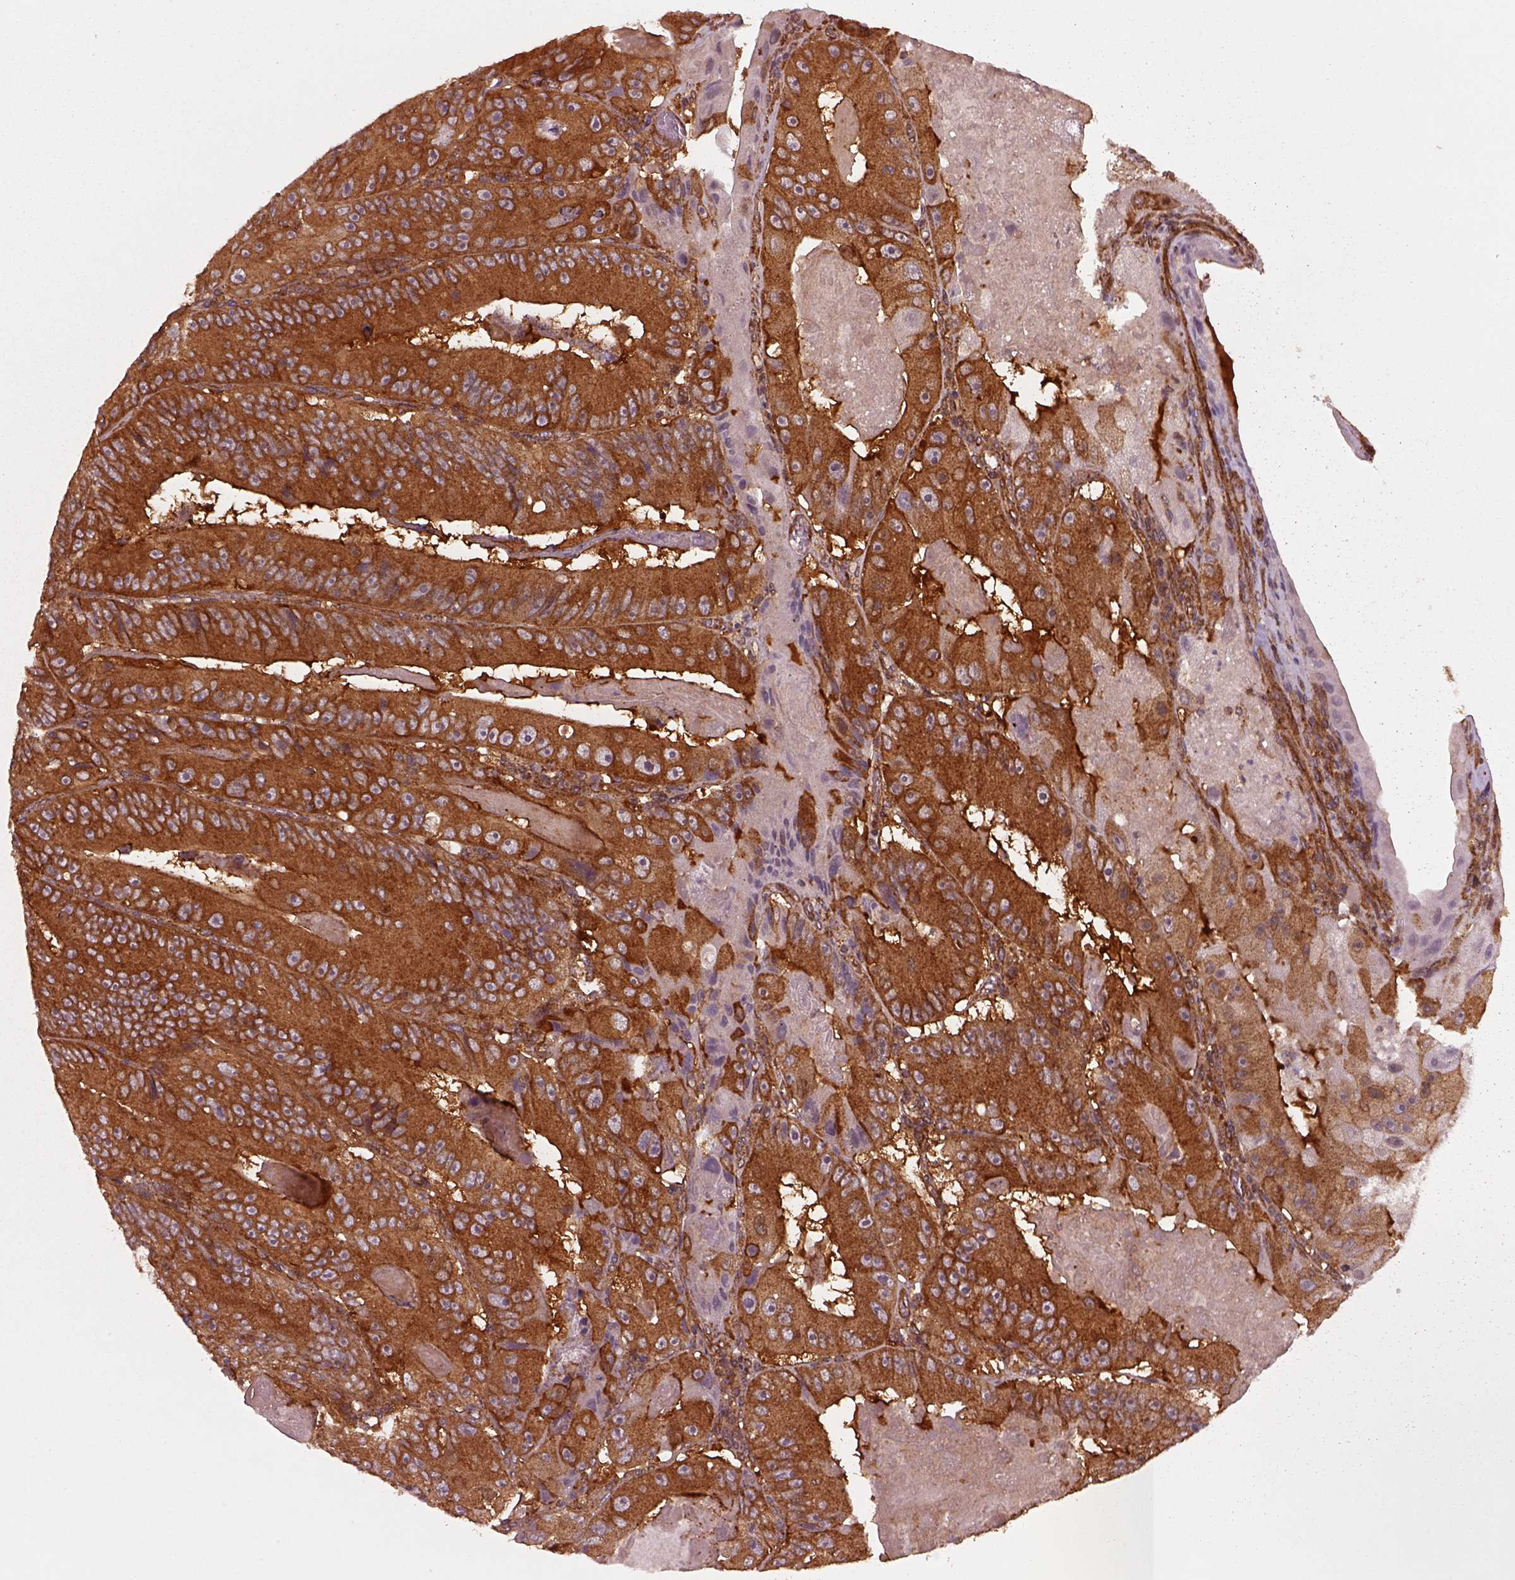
{"staining": {"intensity": "strong", "quantity": ">75%", "location": "cytoplasmic/membranous"}, "tissue": "colorectal cancer", "cell_type": "Tumor cells", "image_type": "cancer", "snomed": [{"axis": "morphology", "description": "Adenocarcinoma, NOS"}, {"axis": "topography", "description": "Colon"}], "caption": "The micrograph displays immunohistochemical staining of colorectal cancer. There is strong cytoplasmic/membranous staining is appreciated in approximately >75% of tumor cells.", "gene": "WASHC2A", "patient": {"sex": "female", "age": 86}}